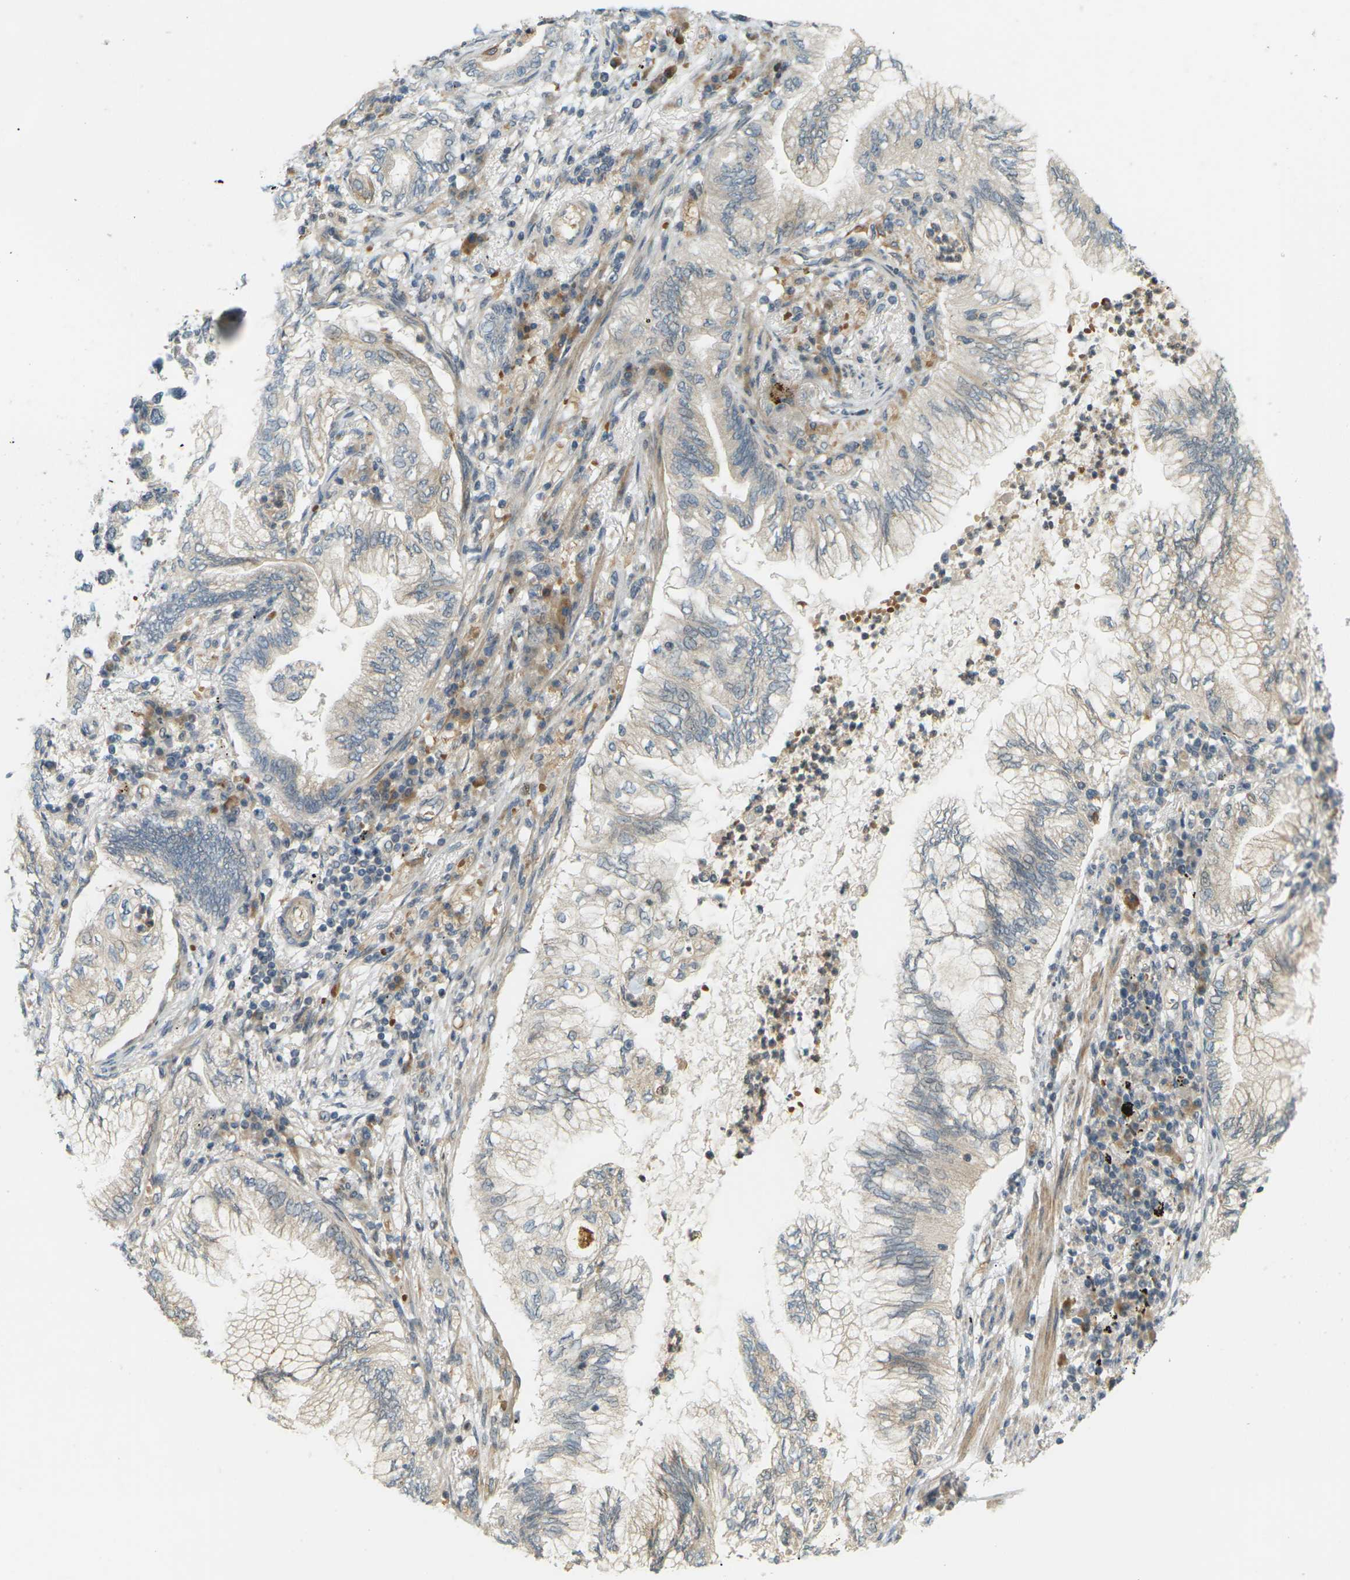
{"staining": {"intensity": "weak", "quantity": ">75%", "location": "cytoplasmic/membranous"}, "tissue": "lung cancer", "cell_type": "Tumor cells", "image_type": "cancer", "snomed": [{"axis": "morphology", "description": "Normal tissue, NOS"}, {"axis": "morphology", "description": "Adenocarcinoma, NOS"}, {"axis": "topography", "description": "Bronchus"}, {"axis": "topography", "description": "Lung"}], "caption": "Lung cancer (adenocarcinoma) tissue shows weak cytoplasmic/membranous staining in approximately >75% of tumor cells, visualized by immunohistochemistry.", "gene": "SOCS6", "patient": {"sex": "female", "age": 70}}